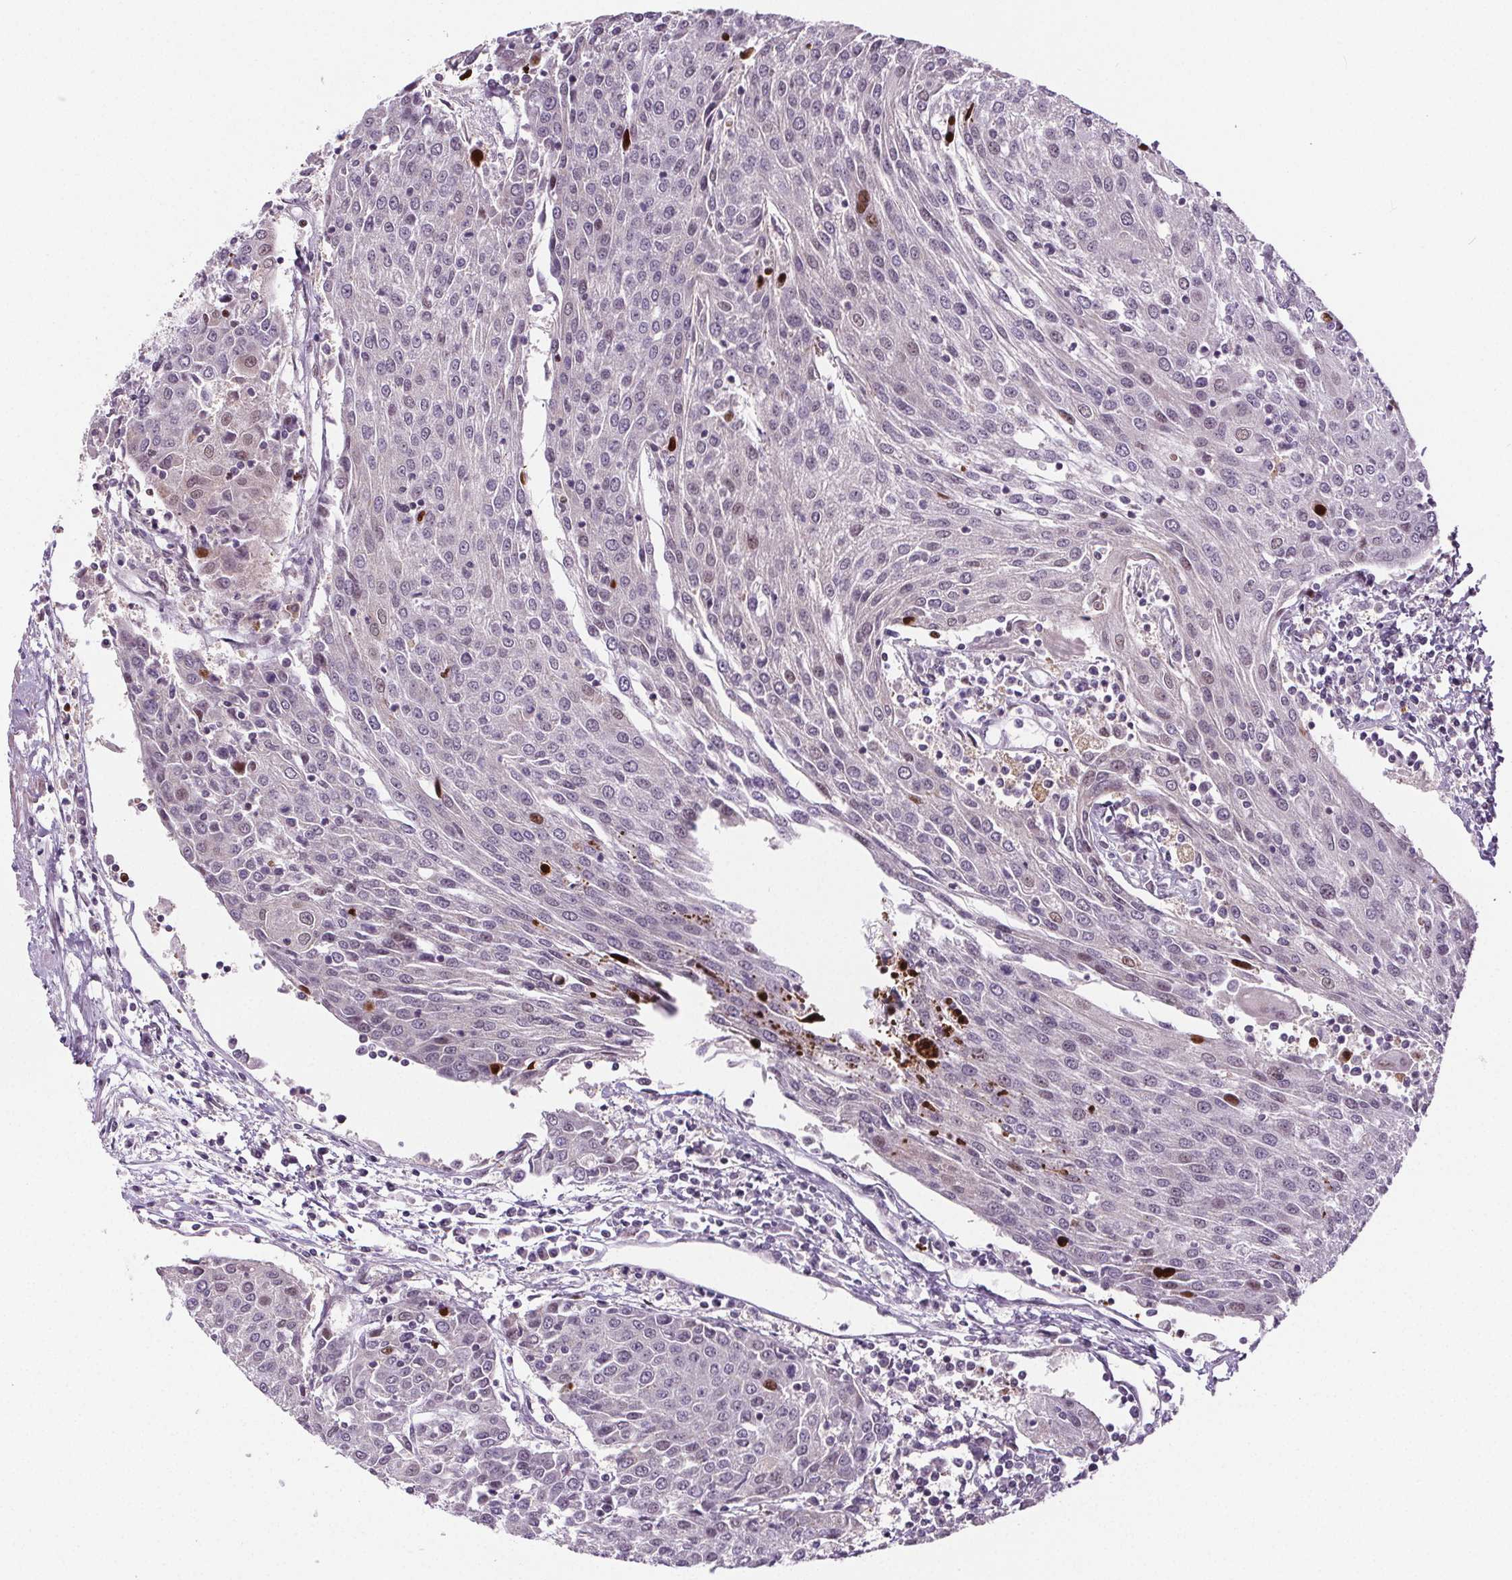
{"staining": {"intensity": "negative", "quantity": "none", "location": "none"}, "tissue": "urothelial cancer", "cell_type": "Tumor cells", "image_type": "cancer", "snomed": [{"axis": "morphology", "description": "Urothelial carcinoma, High grade"}, {"axis": "topography", "description": "Urinary bladder"}], "caption": "IHC photomicrograph of neoplastic tissue: human high-grade urothelial carcinoma stained with DAB shows no significant protein positivity in tumor cells. (Immunohistochemistry (ihc), brightfield microscopy, high magnification).", "gene": "SUCLA2", "patient": {"sex": "female", "age": 85}}